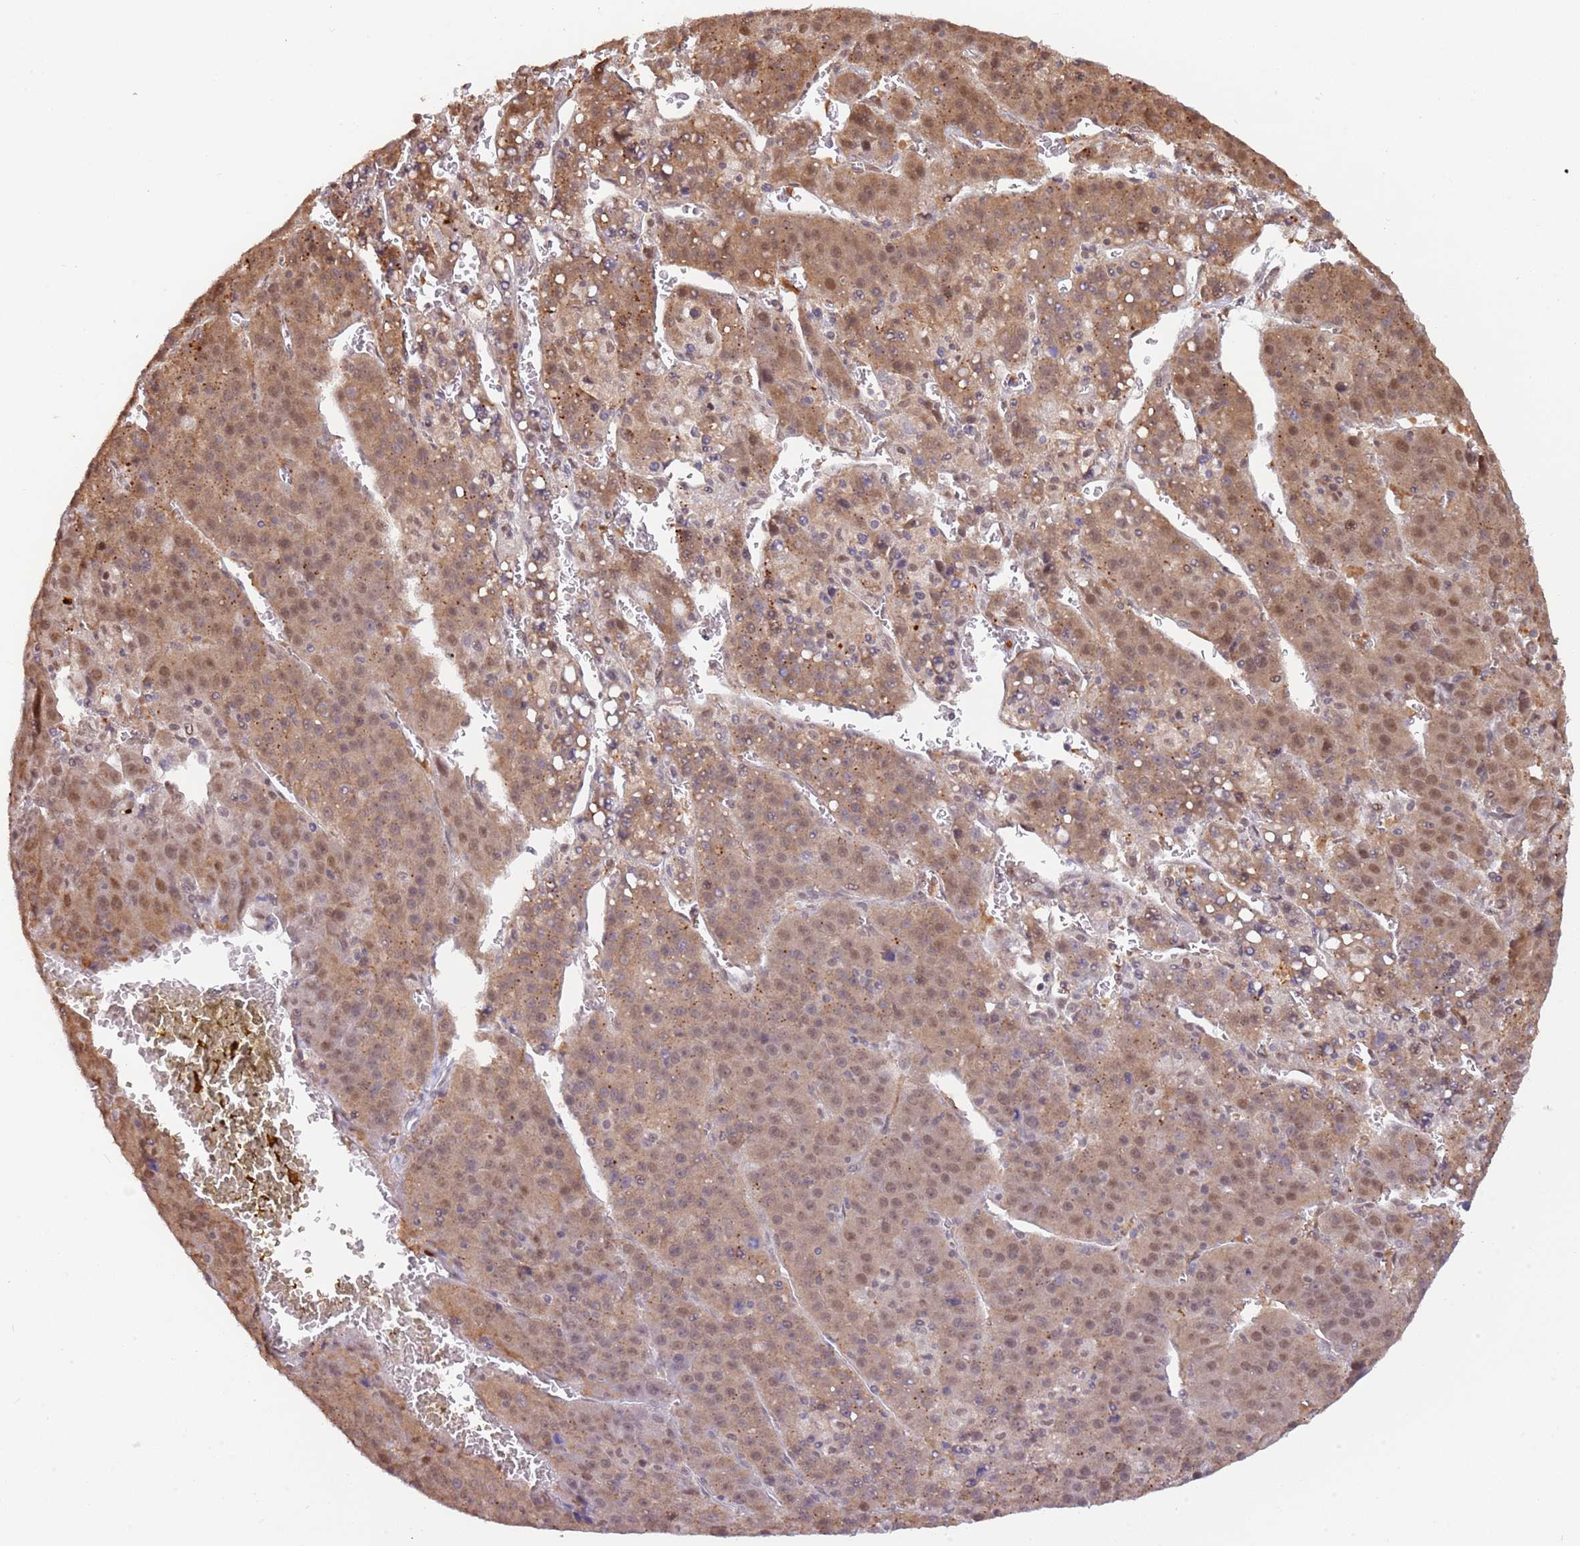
{"staining": {"intensity": "moderate", "quantity": ">75%", "location": "cytoplasmic/membranous,nuclear"}, "tissue": "liver cancer", "cell_type": "Tumor cells", "image_type": "cancer", "snomed": [{"axis": "morphology", "description": "Carcinoma, Hepatocellular, NOS"}, {"axis": "topography", "description": "Liver"}], "caption": "This is an image of immunohistochemistry staining of liver cancer (hepatocellular carcinoma), which shows moderate staining in the cytoplasmic/membranous and nuclear of tumor cells.", "gene": "PLSCR5", "patient": {"sex": "female", "age": 53}}